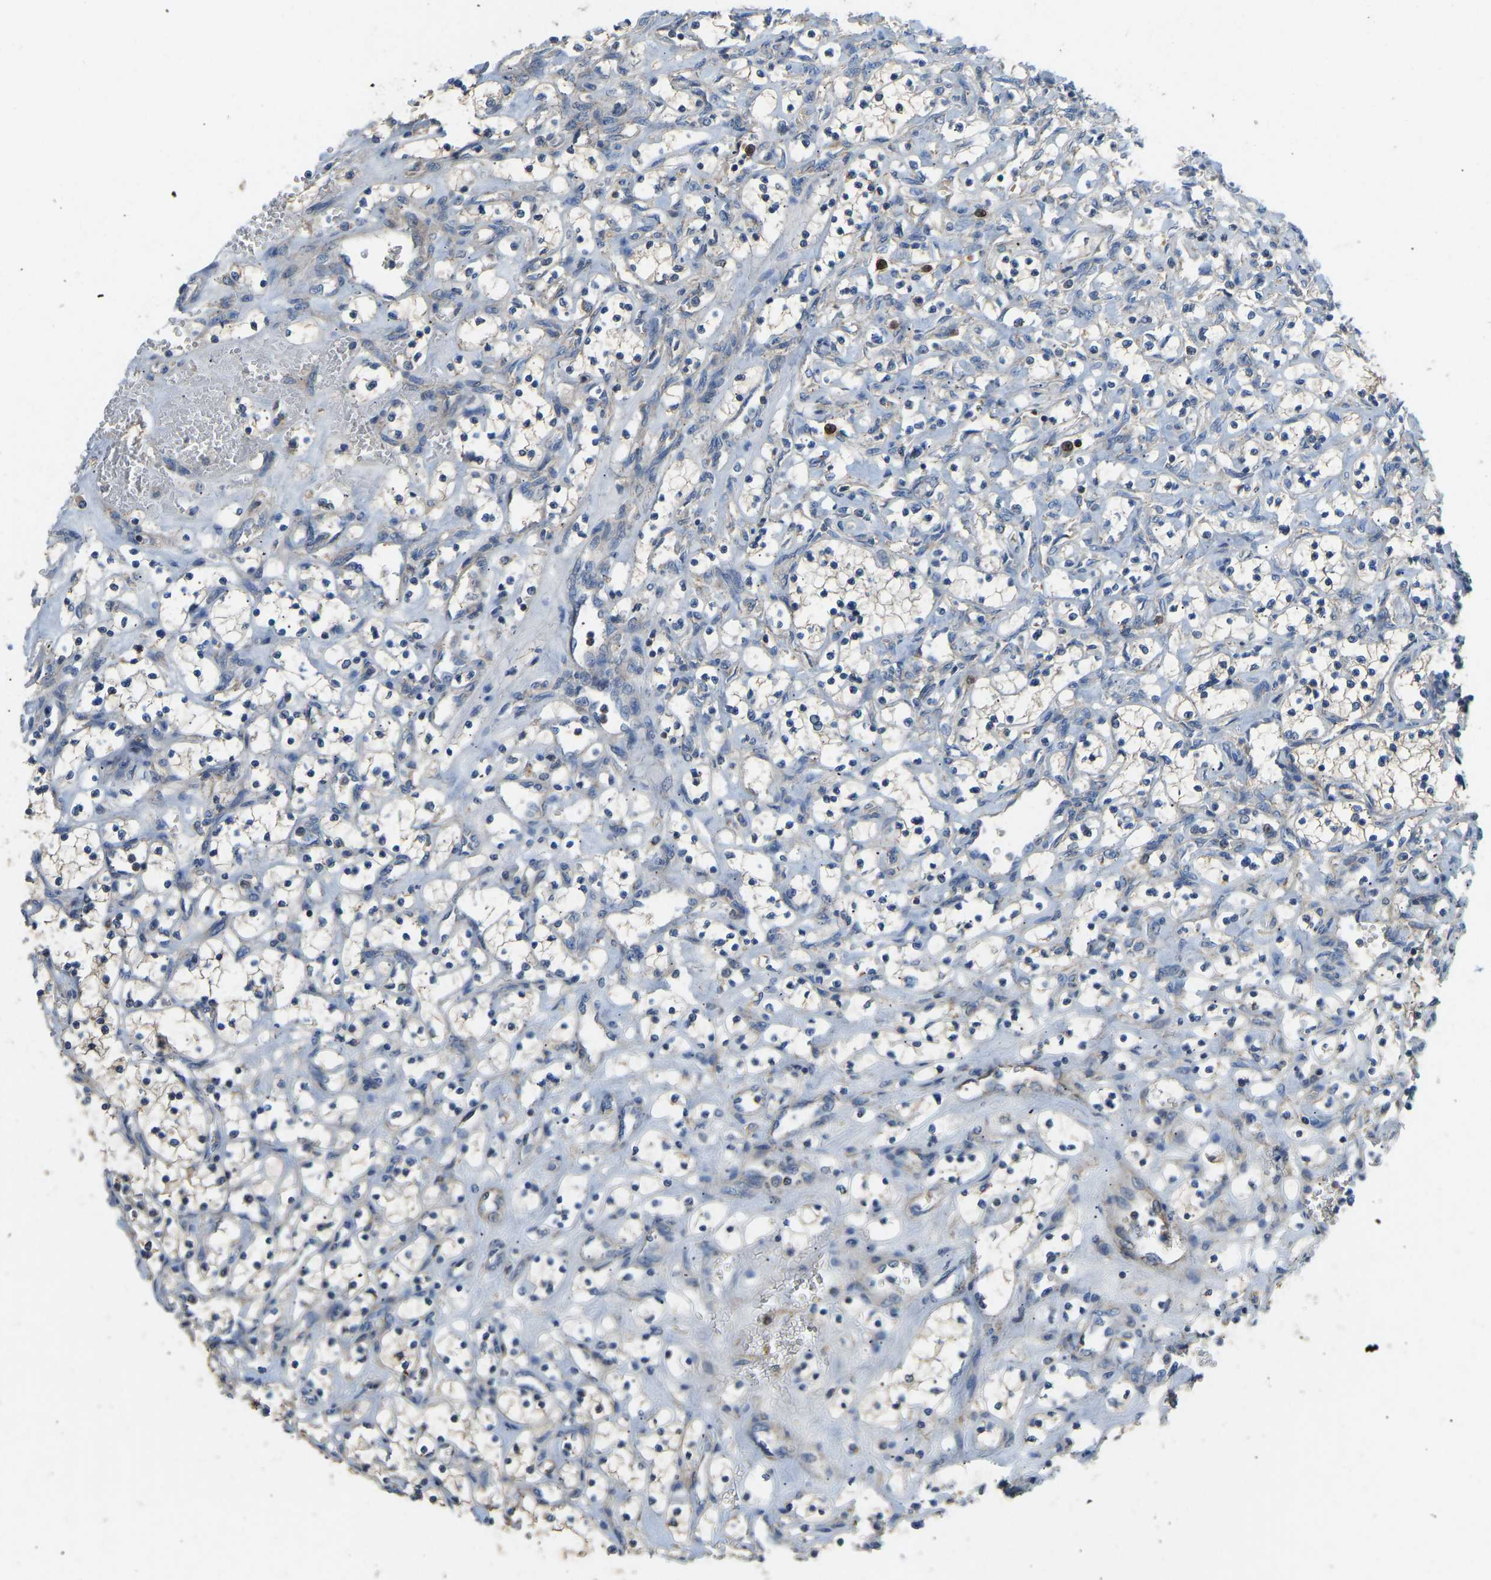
{"staining": {"intensity": "weak", "quantity": "<25%", "location": "cytoplasmic/membranous"}, "tissue": "renal cancer", "cell_type": "Tumor cells", "image_type": "cancer", "snomed": [{"axis": "morphology", "description": "Adenocarcinoma, NOS"}, {"axis": "topography", "description": "Kidney"}], "caption": "This is an IHC histopathology image of human adenocarcinoma (renal). There is no positivity in tumor cells.", "gene": "RBP1", "patient": {"sex": "female", "age": 69}}